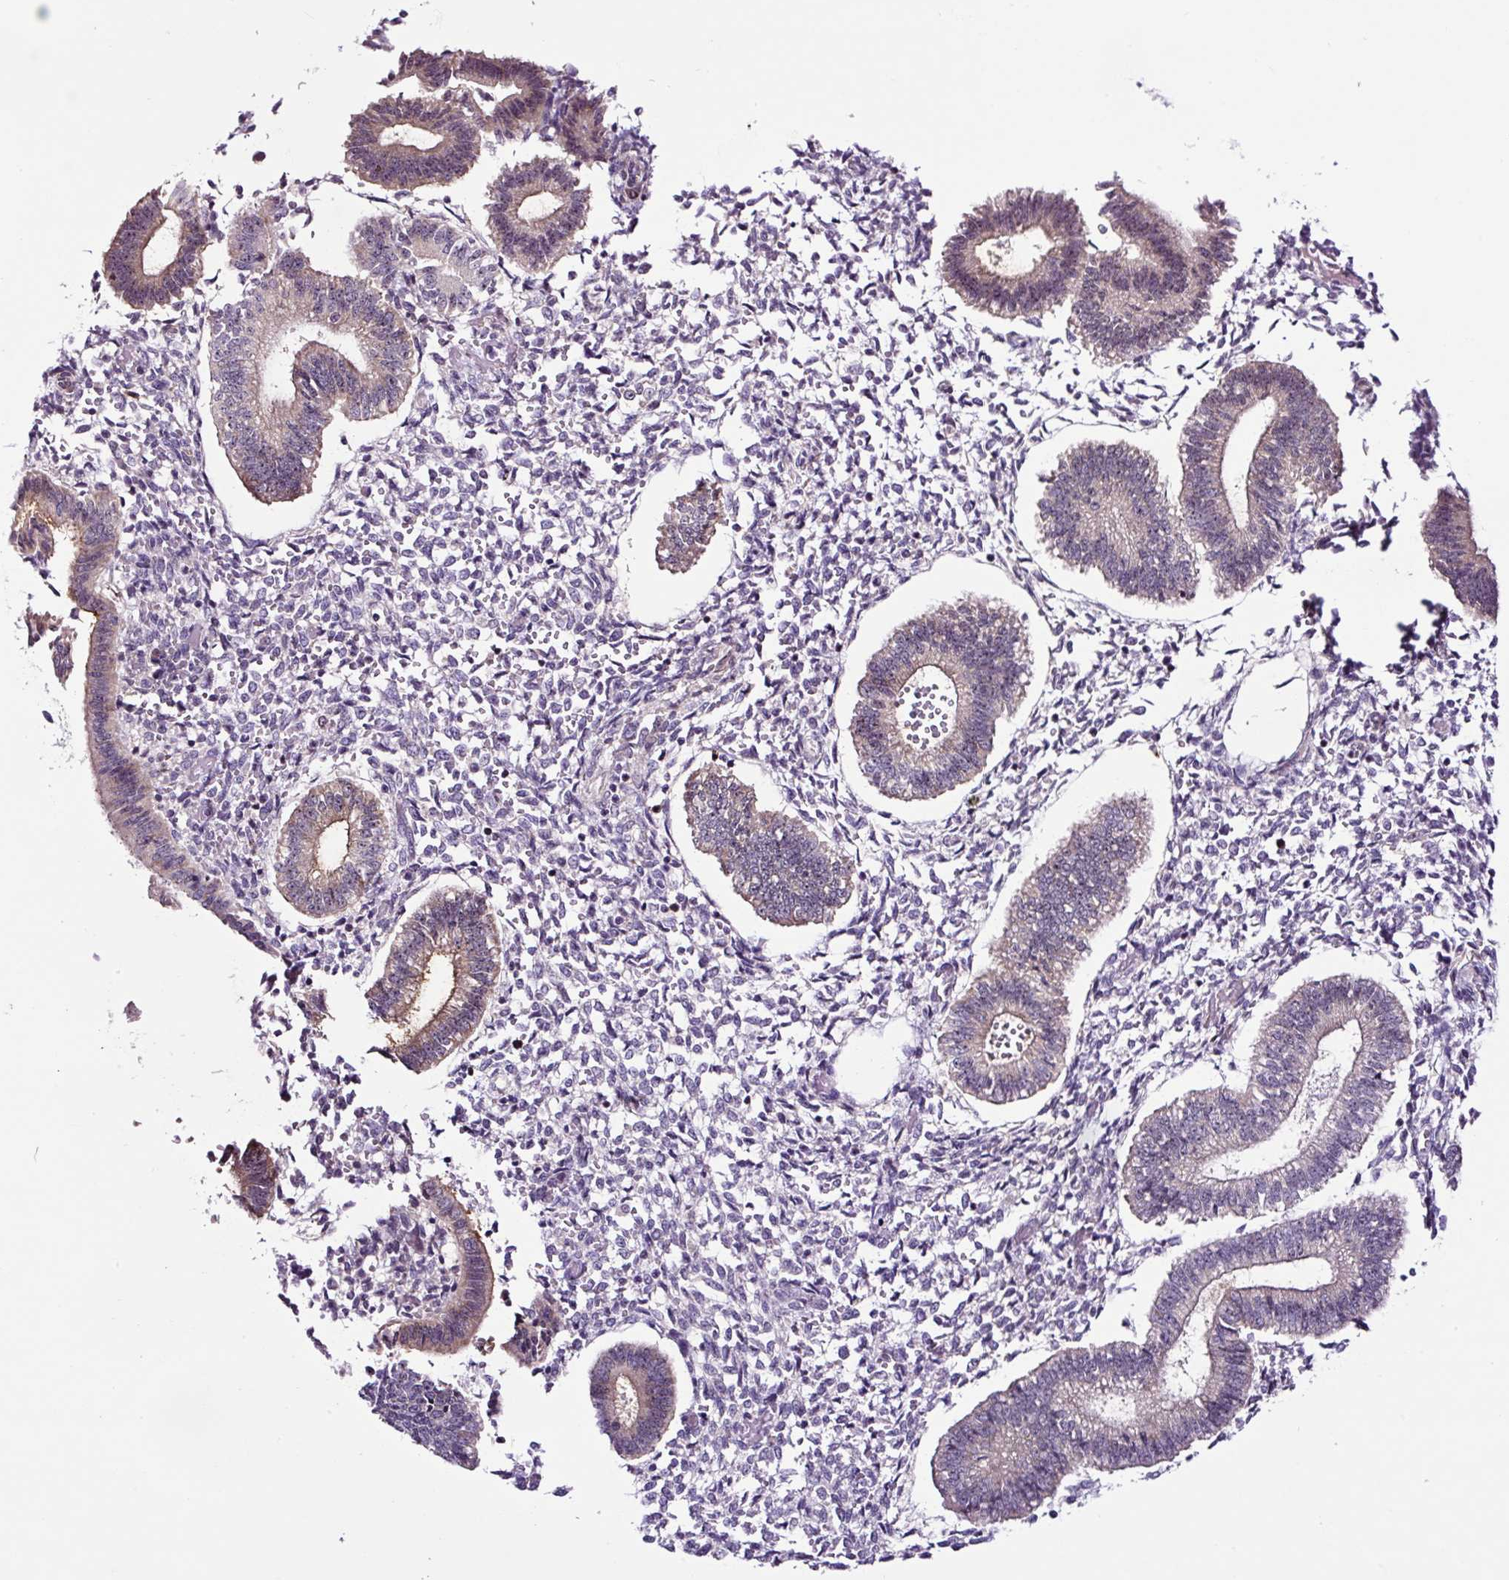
{"staining": {"intensity": "negative", "quantity": "none", "location": "none"}, "tissue": "endometrium", "cell_type": "Cells in endometrial stroma", "image_type": "normal", "snomed": [{"axis": "morphology", "description": "Normal tissue, NOS"}, {"axis": "topography", "description": "Endometrium"}], "caption": "Cells in endometrial stroma are negative for brown protein staining in normal endometrium. (DAB (3,3'-diaminobenzidine) immunohistochemistry visualized using brightfield microscopy, high magnification).", "gene": "NOM1", "patient": {"sex": "female", "age": 25}}